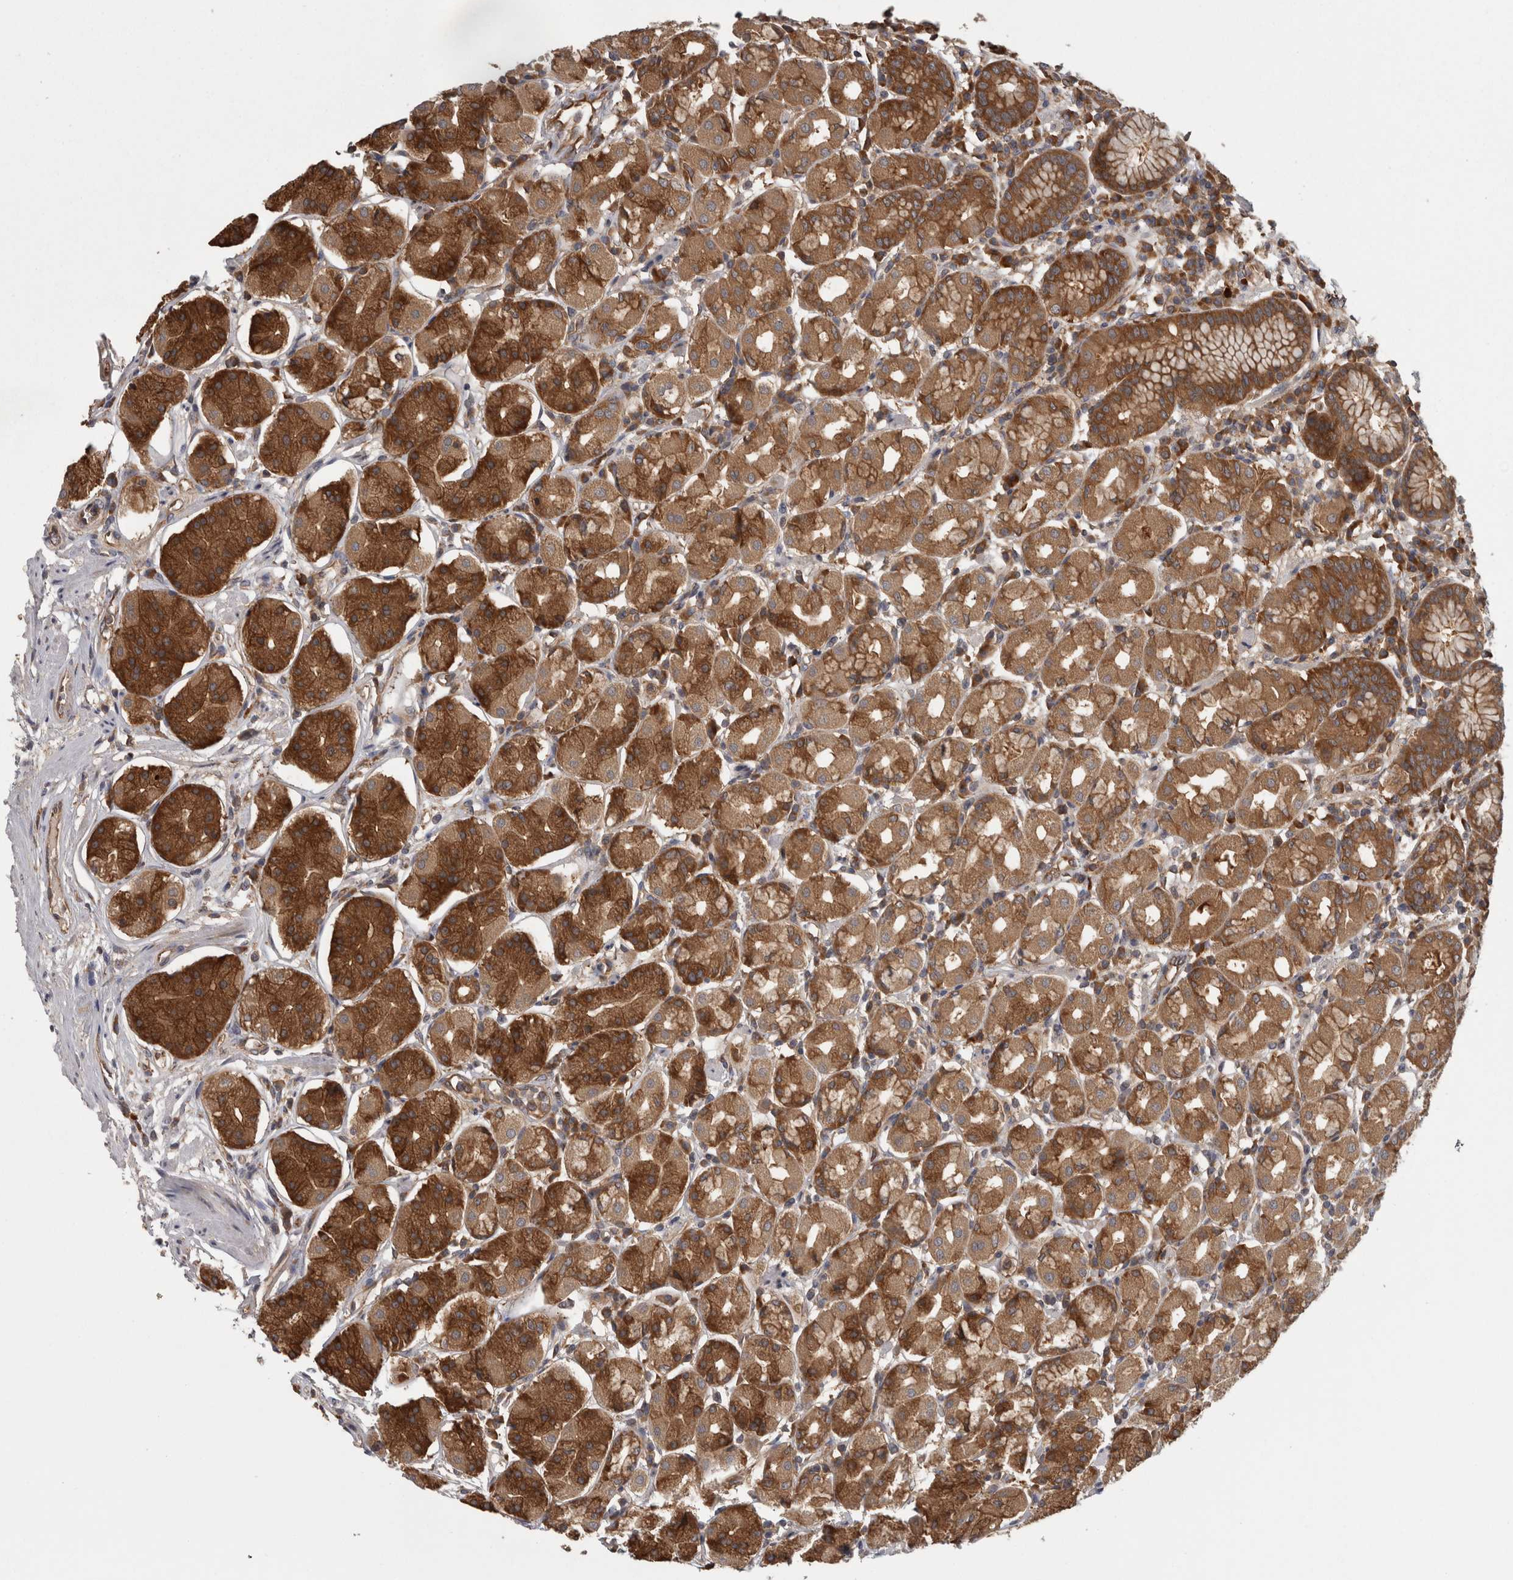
{"staining": {"intensity": "strong", "quantity": ">75%", "location": "cytoplasmic/membranous"}, "tissue": "stomach", "cell_type": "Glandular cells", "image_type": "normal", "snomed": [{"axis": "morphology", "description": "Normal tissue, NOS"}, {"axis": "topography", "description": "Stomach"}, {"axis": "topography", "description": "Stomach, lower"}], "caption": "Protein staining by immunohistochemistry demonstrates strong cytoplasmic/membranous staining in about >75% of glandular cells in normal stomach. (DAB = brown stain, brightfield microscopy at high magnification).", "gene": "SMCR8", "patient": {"sex": "female", "age": 56}}